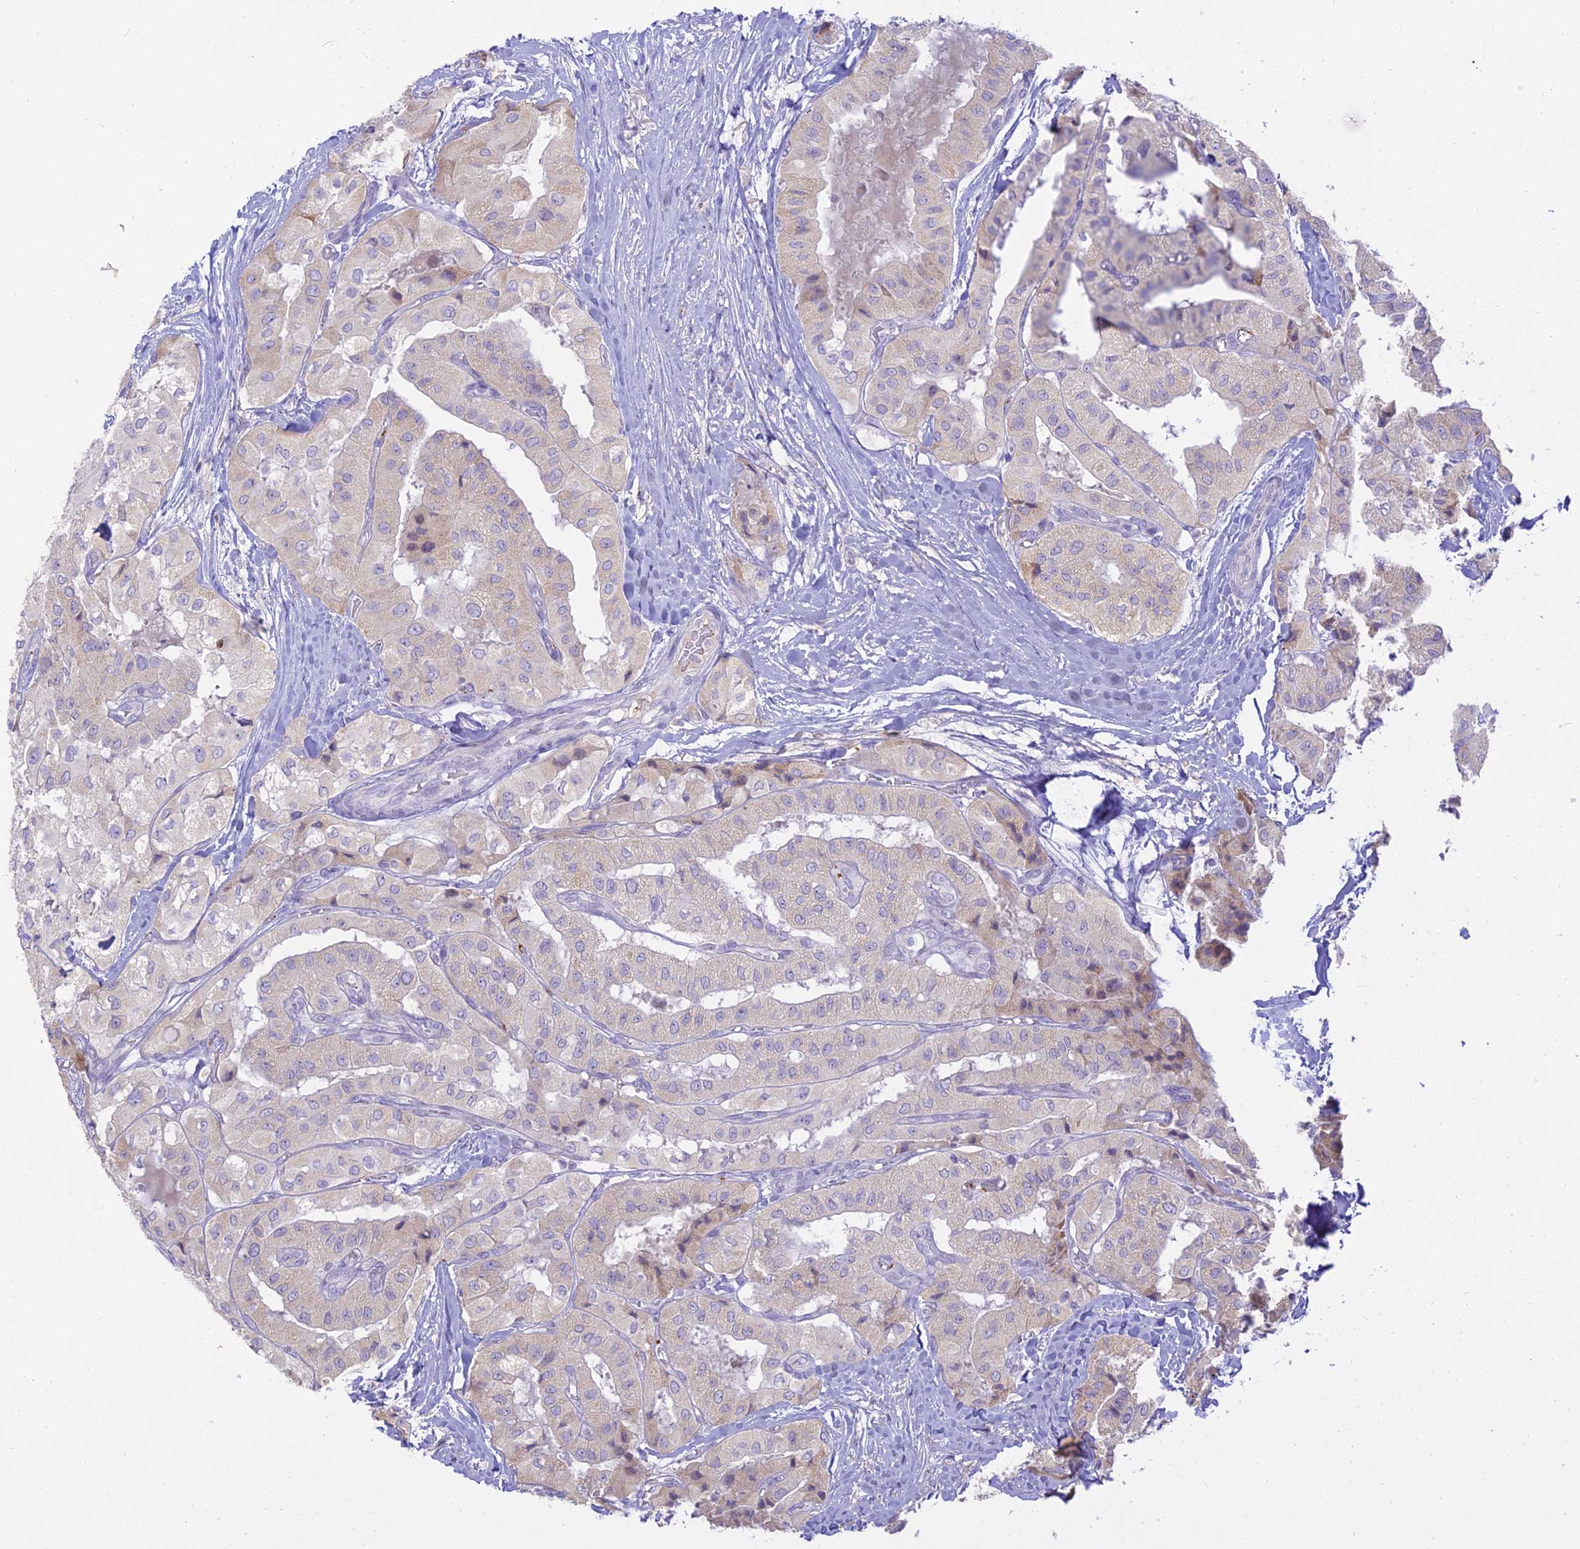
{"staining": {"intensity": "weak", "quantity": "<25%", "location": "cytoplasmic/membranous"}, "tissue": "thyroid cancer", "cell_type": "Tumor cells", "image_type": "cancer", "snomed": [{"axis": "morphology", "description": "Papillary adenocarcinoma, NOS"}, {"axis": "topography", "description": "Thyroid gland"}], "caption": "Tumor cells show no significant positivity in thyroid papillary adenocarcinoma.", "gene": "TMEM40", "patient": {"sex": "female", "age": 59}}